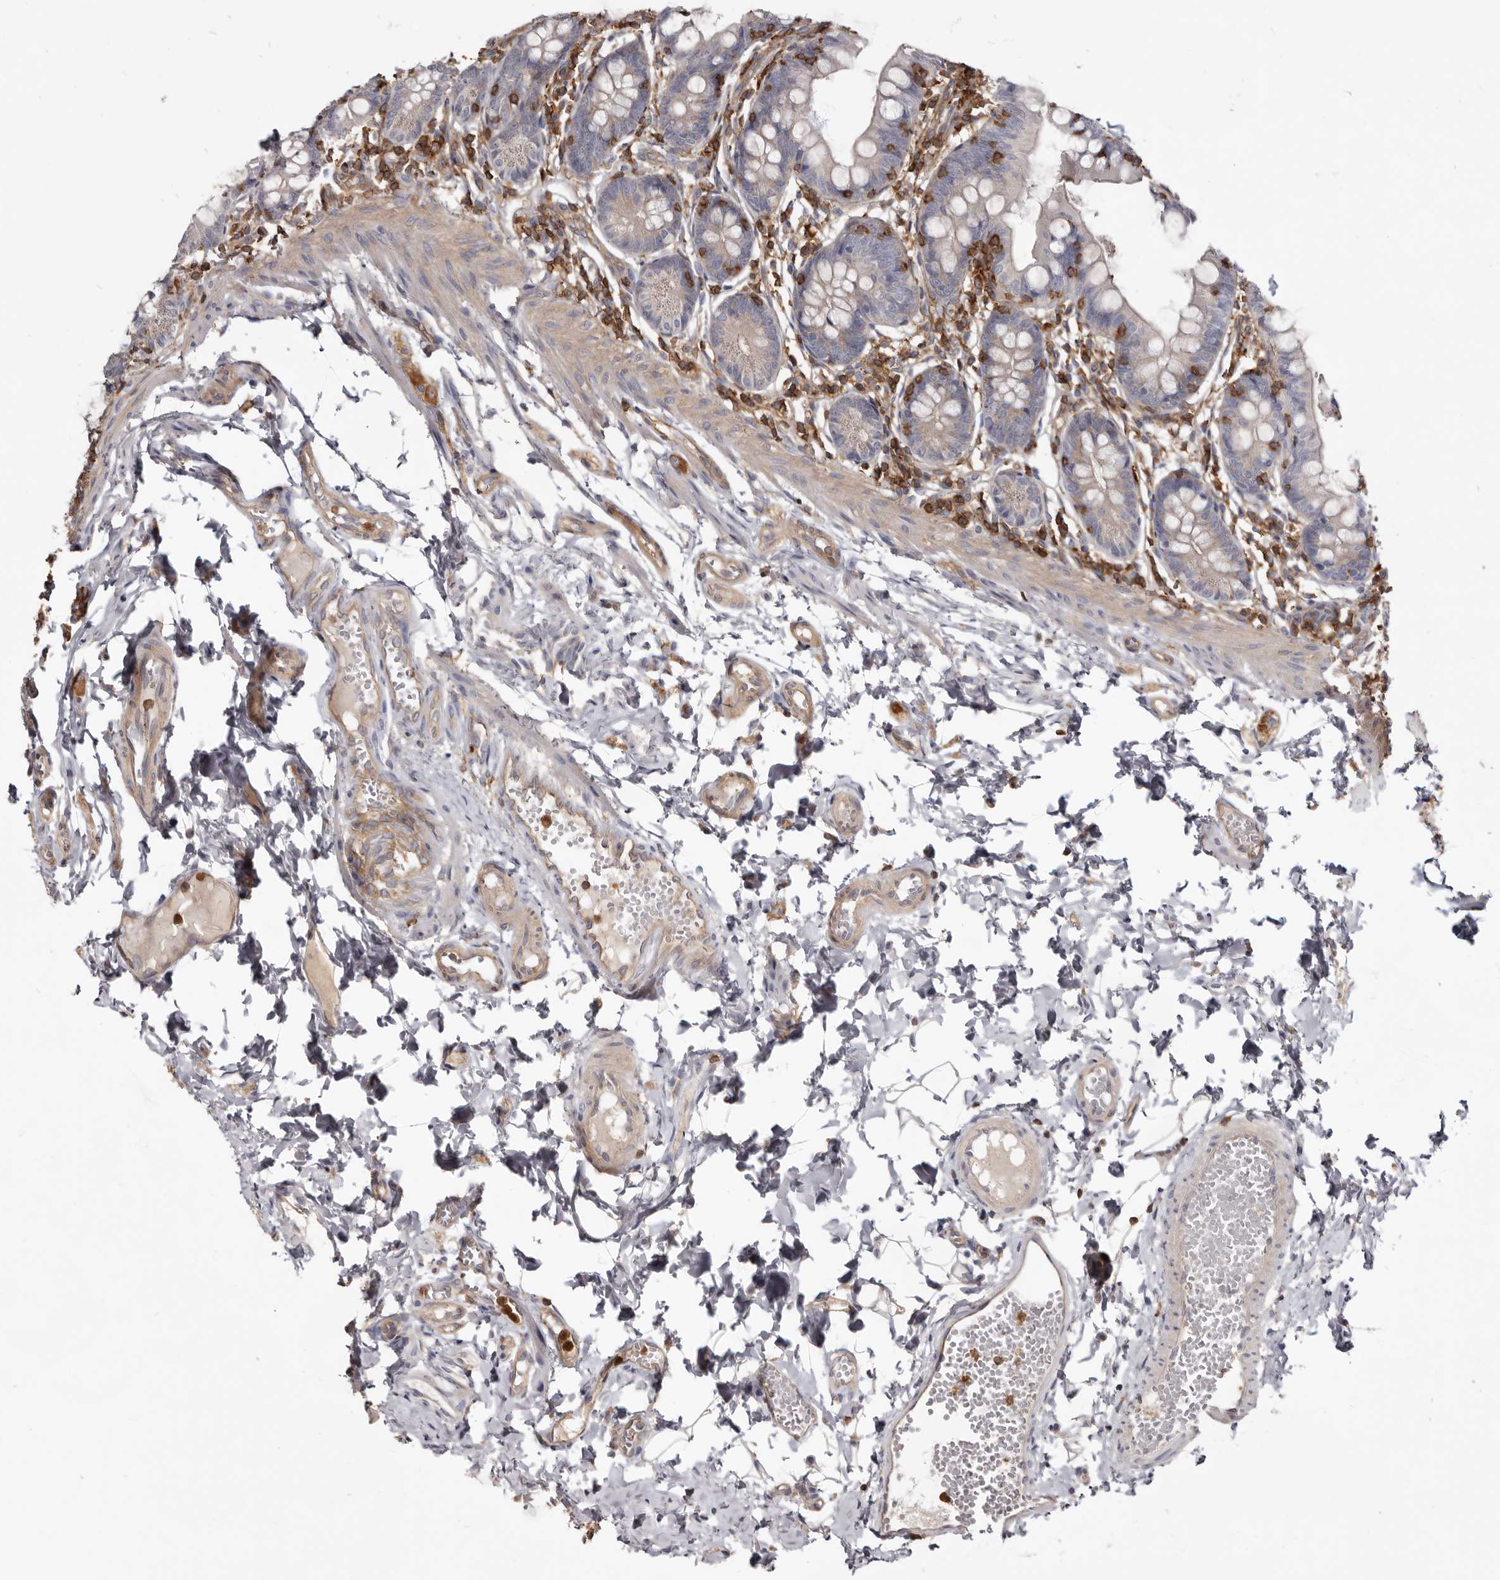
{"staining": {"intensity": "weak", "quantity": "25%-75%", "location": "cytoplasmic/membranous"}, "tissue": "small intestine", "cell_type": "Glandular cells", "image_type": "normal", "snomed": [{"axis": "morphology", "description": "Normal tissue, NOS"}, {"axis": "topography", "description": "Small intestine"}], "caption": "Approximately 25%-75% of glandular cells in benign small intestine reveal weak cytoplasmic/membranous protein expression as visualized by brown immunohistochemical staining.", "gene": "CBL", "patient": {"sex": "male", "age": 7}}